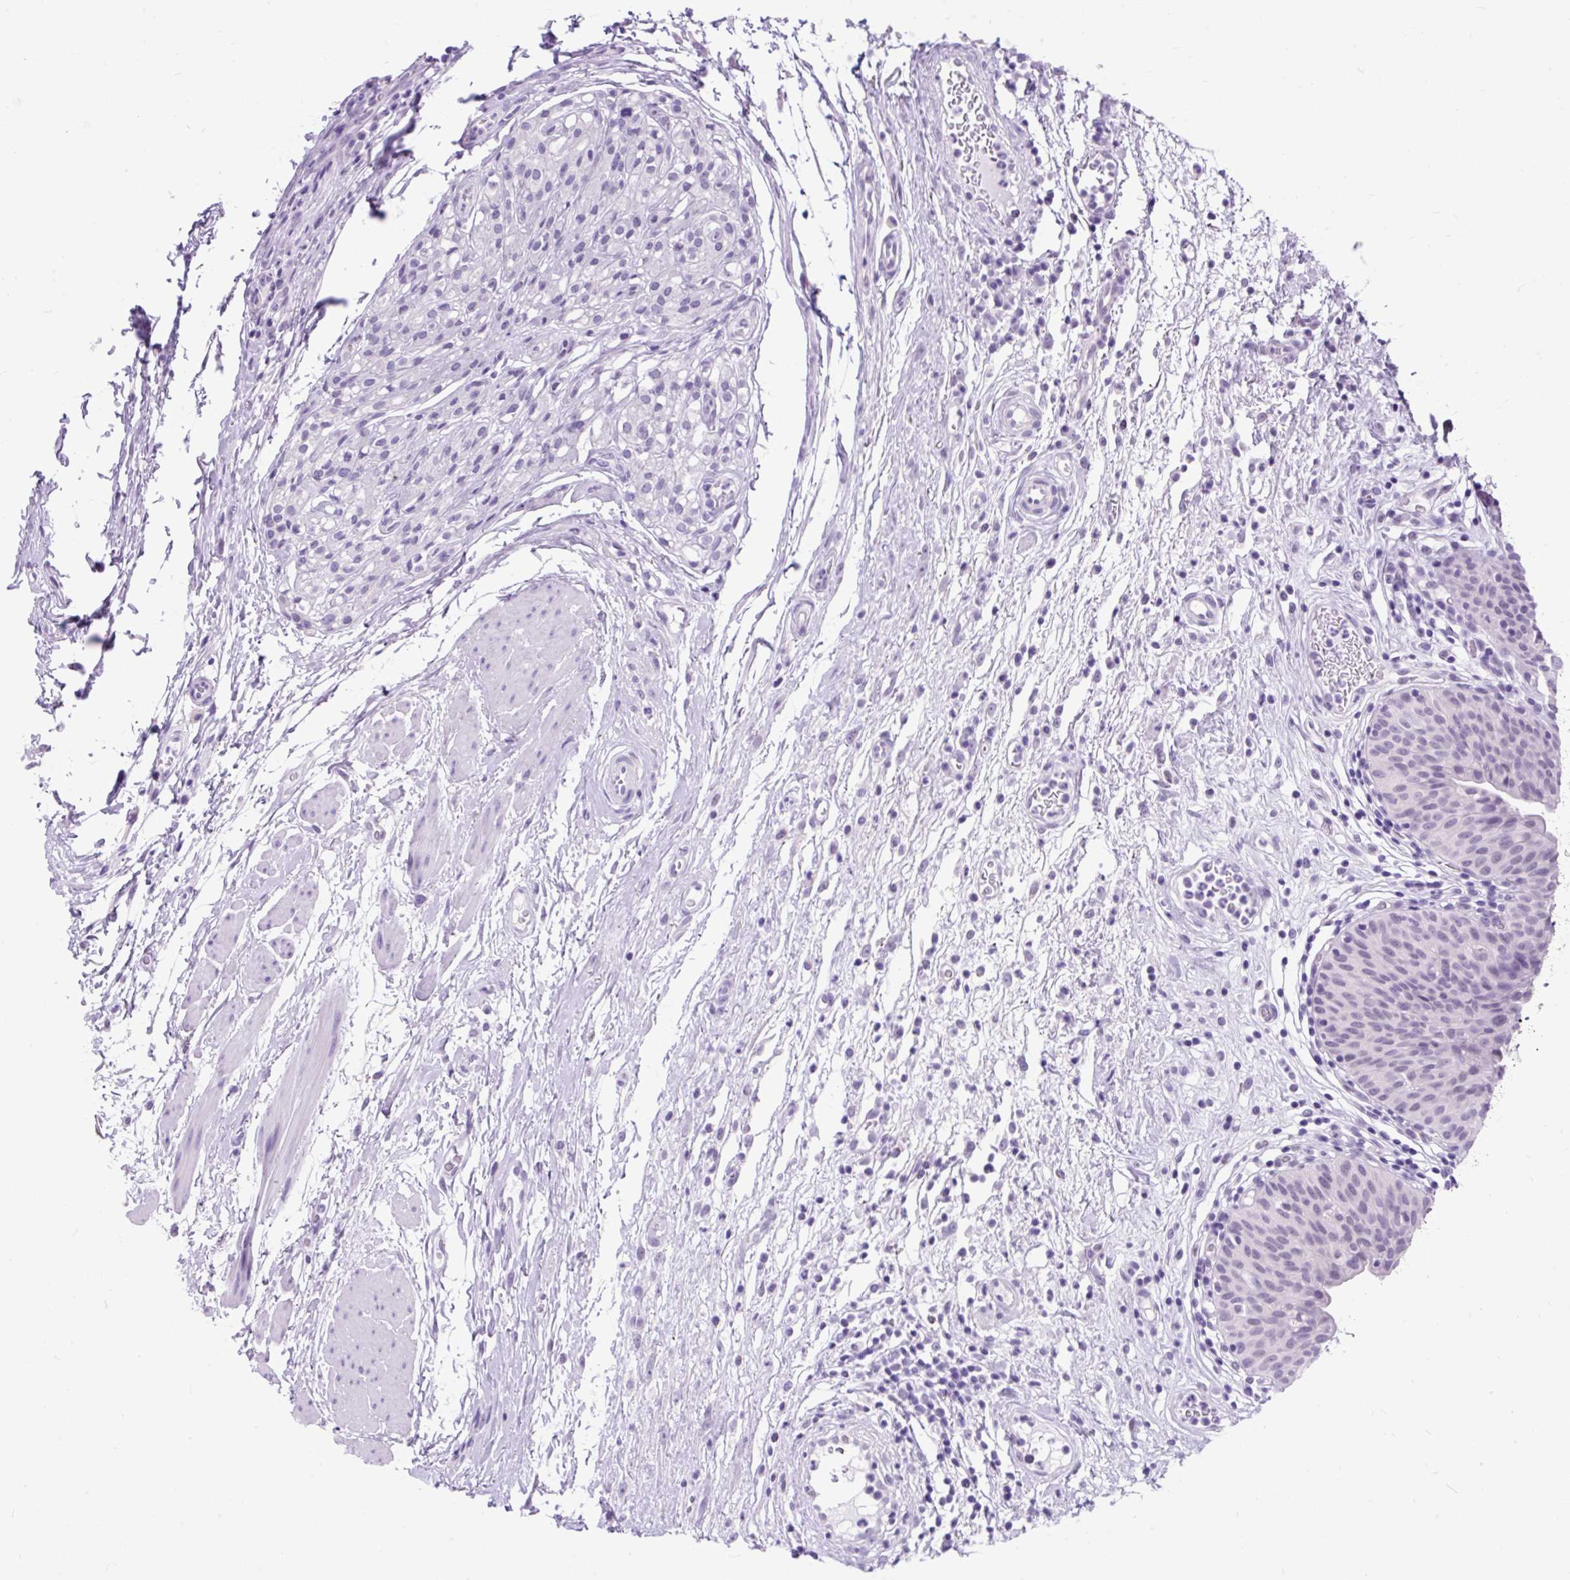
{"staining": {"intensity": "negative", "quantity": "none", "location": "none"}, "tissue": "urinary bladder", "cell_type": "Urothelial cells", "image_type": "normal", "snomed": [{"axis": "morphology", "description": "Normal tissue, NOS"}, {"axis": "morphology", "description": "Inflammation, NOS"}, {"axis": "topography", "description": "Urinary bladder"}], "caption": "High magnification brightfield microscopy of normal urinary bladder stained with DAB (brown) and counterstained with hematoxylin (blue): urothelial cells show no significant positivity. Brightfield microscopy of IHC stained with DAB (3,3'-diaminobenzidine) (brown) and hematoxylin (blue), captured at high magnification.", "gene": "SCGB1A1", "patient": {"sex": "male", "age": 57}}